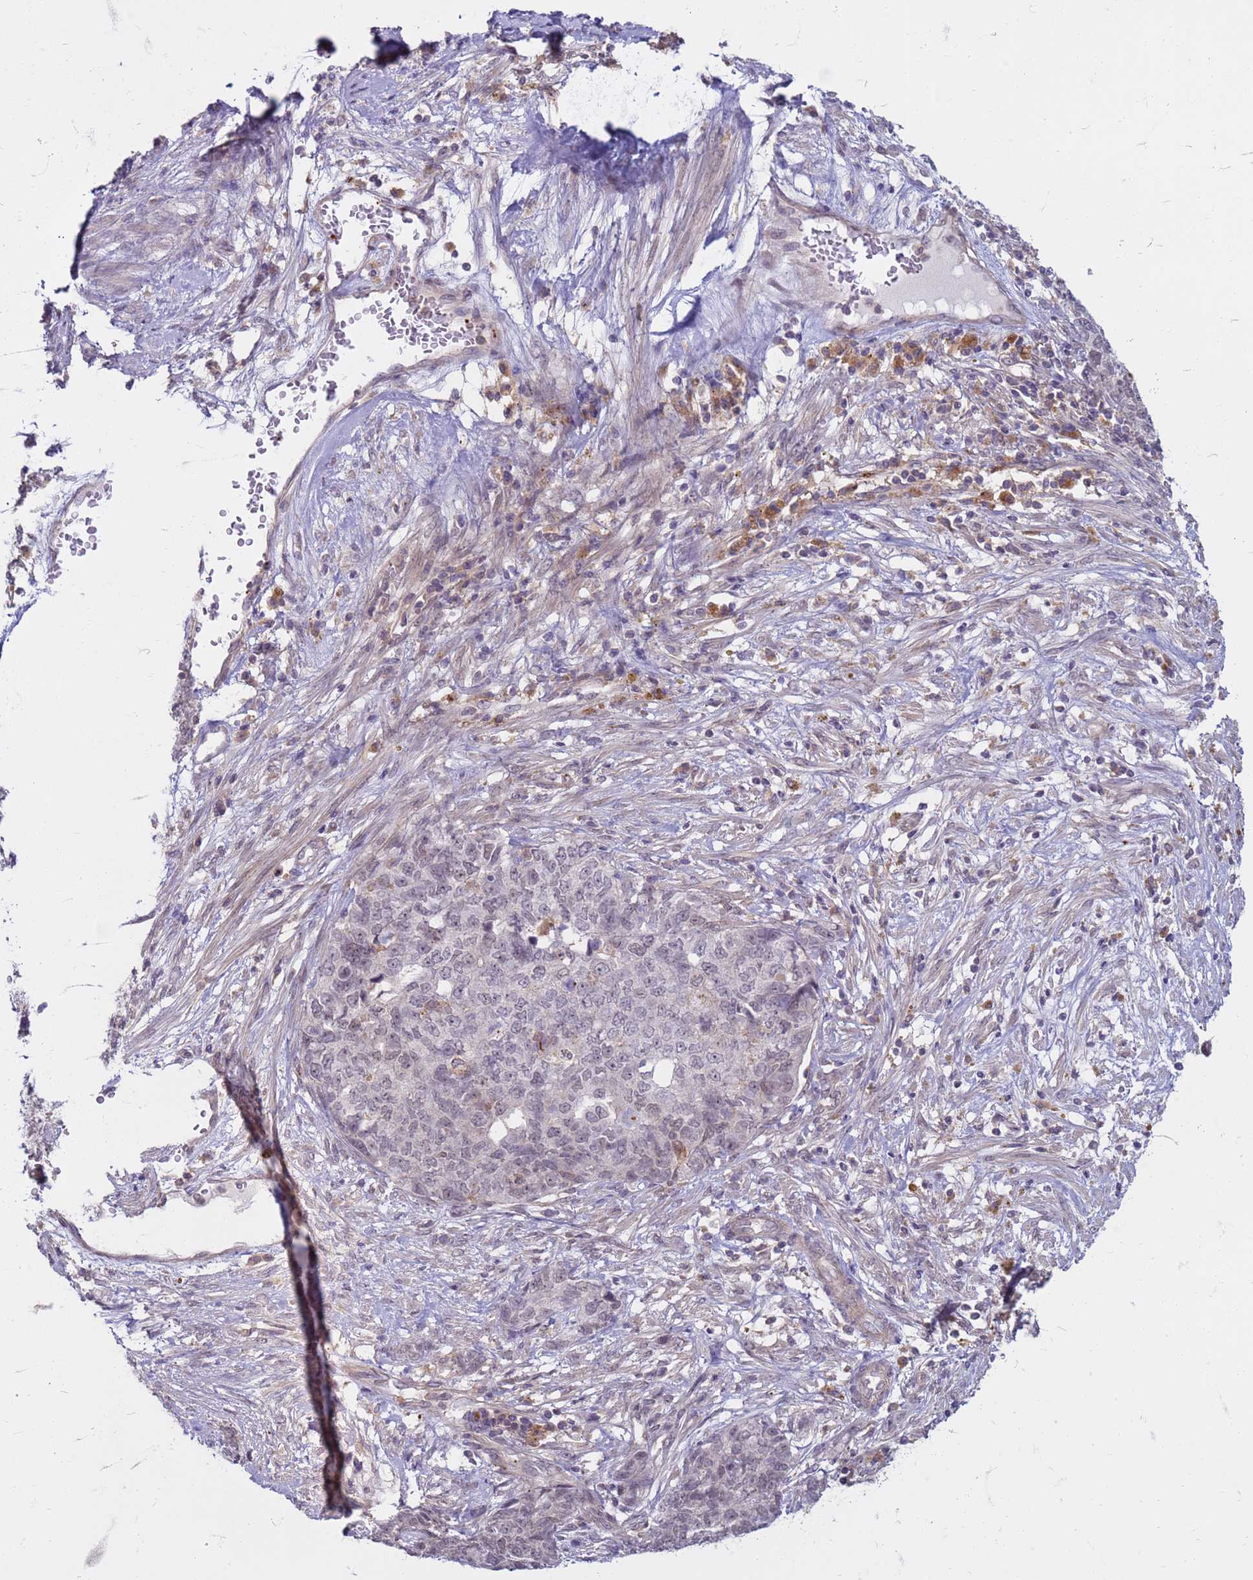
{"staining": {"intensity": "weak", "quantity": "25%-75%", "location": "nuclear"}, "tissue": "cervical cancer", "cell_type": "Tumor cells", "image_type": "cancer", "snomed": [{"axis": "morphology", "description": "Squamous cell carcinoma, NOS"}, {"axis": "topography", "description": "Cervix"}], "caption": "Cervical cancer (squamous cell carcinoma) stained with DAB immunohistochemistry (IHC) demonstrates low levels of weak nuclear positivity in approximately 25%-75% of tumor cells. Nuclei are stained in blue.", "gene": "SLC15A3", "patient": {"sex": "female", "age": 63}}